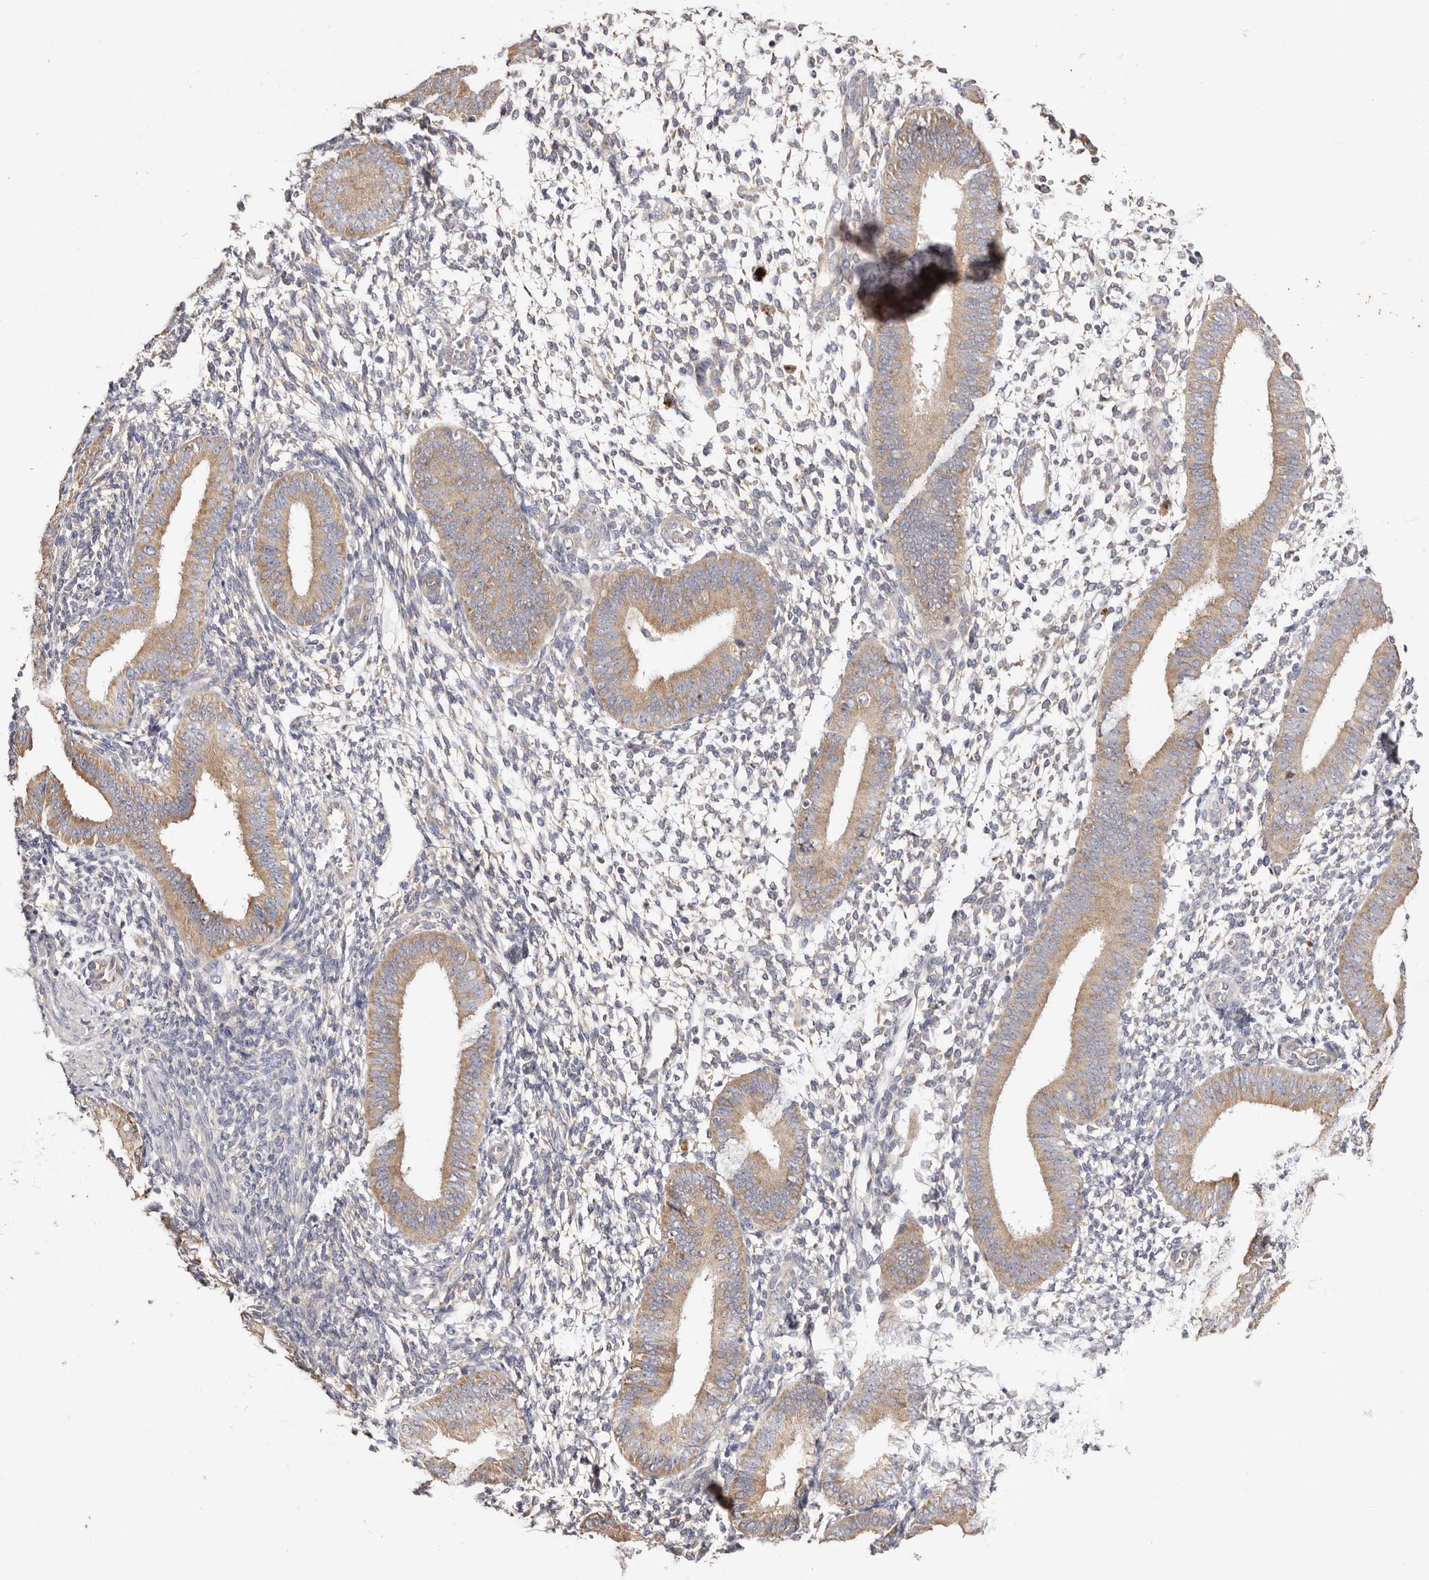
{"staining": {"intensity": "negative", "quantity": "none", "location": "none"}, "tissue": "endometrium", "cell_type": "Cells in endometrial stroma", "image_type": "normal", "snomed": [{"axis": "morphology", "description": "Normal tissue, NOS"}, {"axis": "topography", "description": "Uterus"}, {"axis": "topography", "description": "Endometrium"}], "caption": "Cells in endometrial stroma are negative for protein expression in benign human endometrium. (DAB (3,3'-diaminobenzidine) immunohistochemistry visualized using brightfield microscopy, high magnification).", "gene": "FAM167B", "patient": {"sex": "female", "age": 48}}